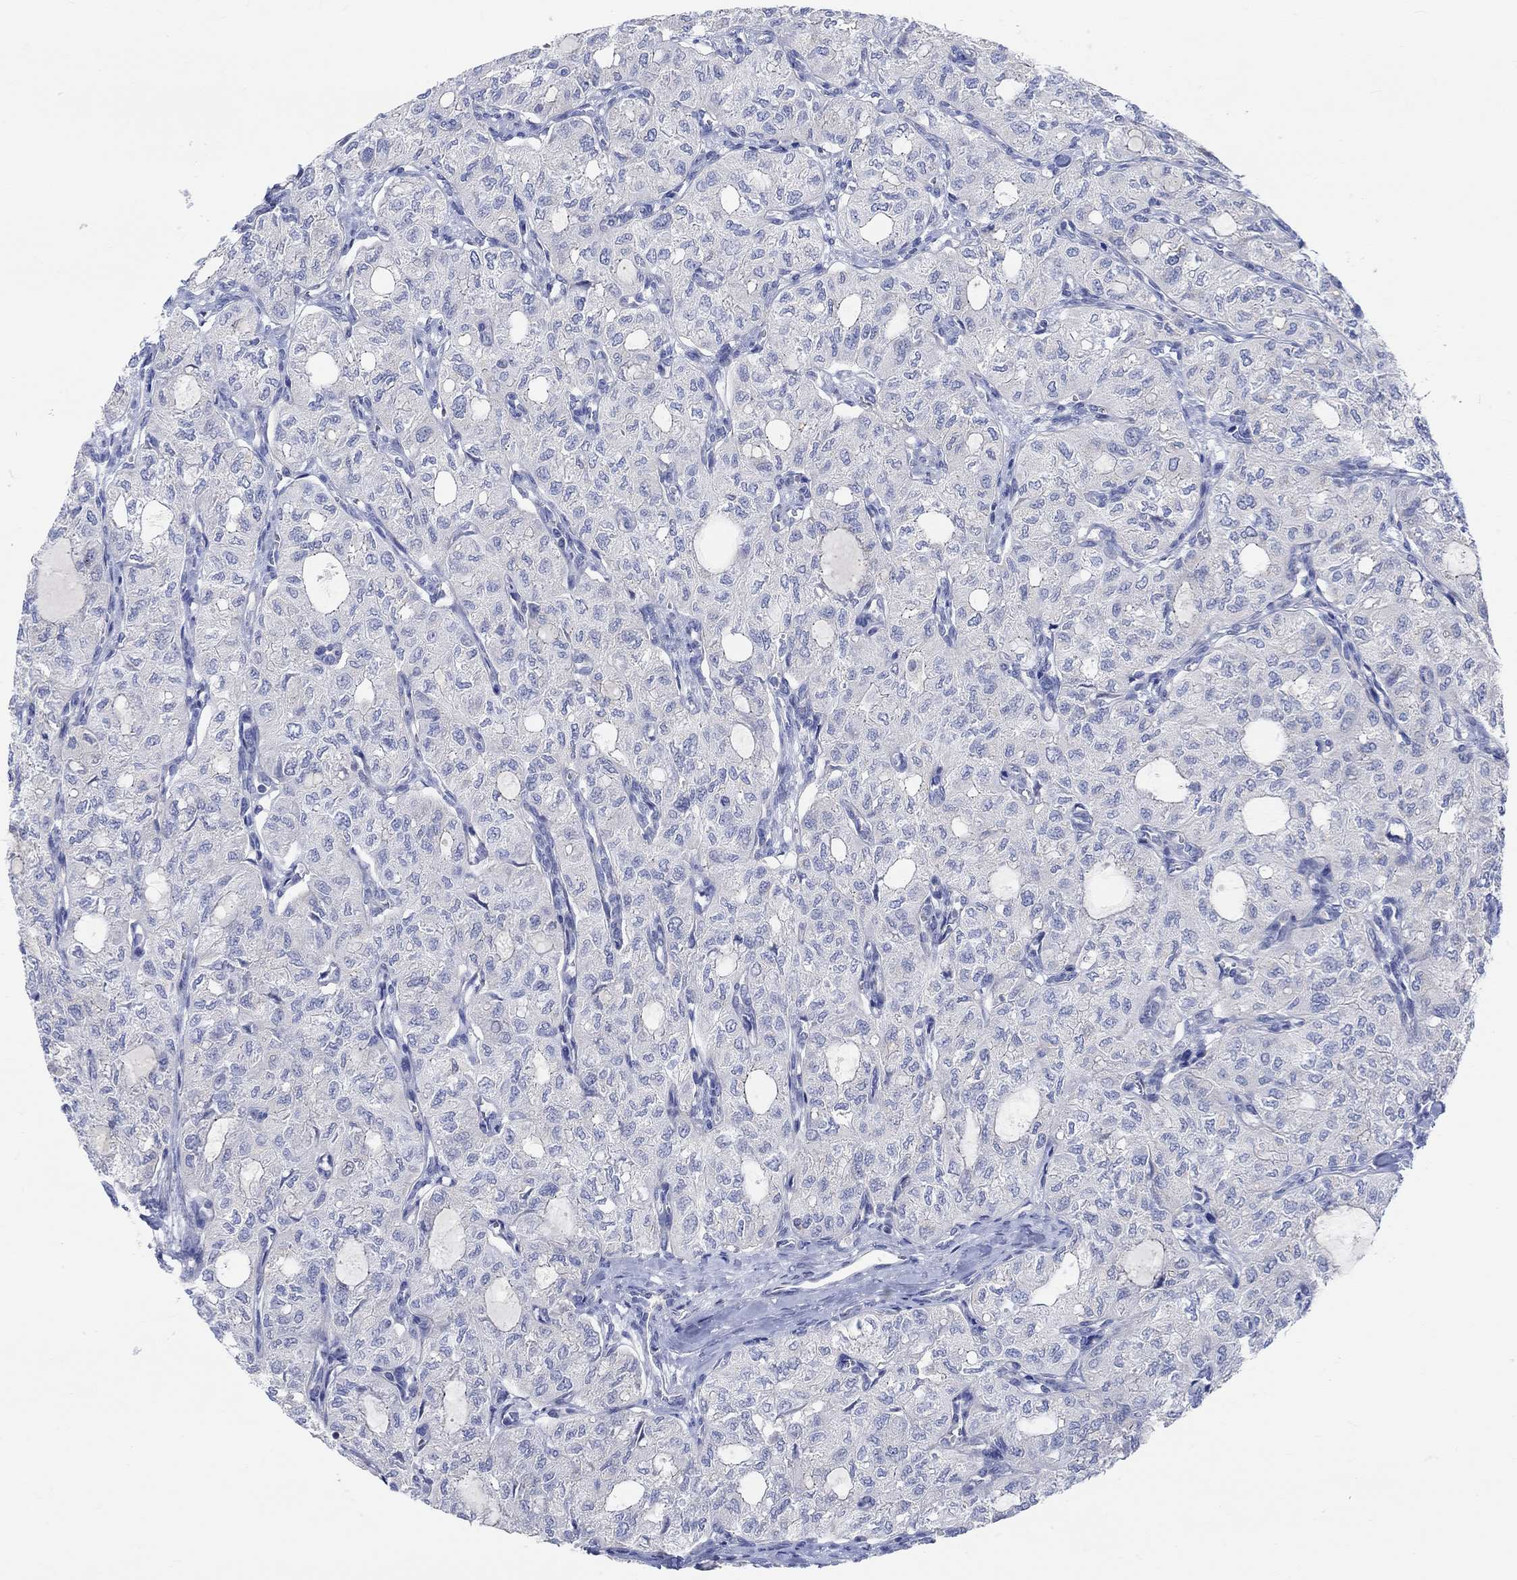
{"staining": {"intensity": "negative", "quantity": "none", "location": "none"}, "tissue": "thyroid cancer", "cell_type": "Tumor cells", "image_type": "cancer", "snomed": [{"axis": "morphology", "description": "Follicular adenoma carcinoma, NOS"}, {"axis": "topography", "description": "Thyroid gland"}], "caption": "Tumor cells show no significant staining in thyroid follicular adenoma carcinoma.", "gene": "NAV3", "patient": {"sex": "male", "age": 75}}